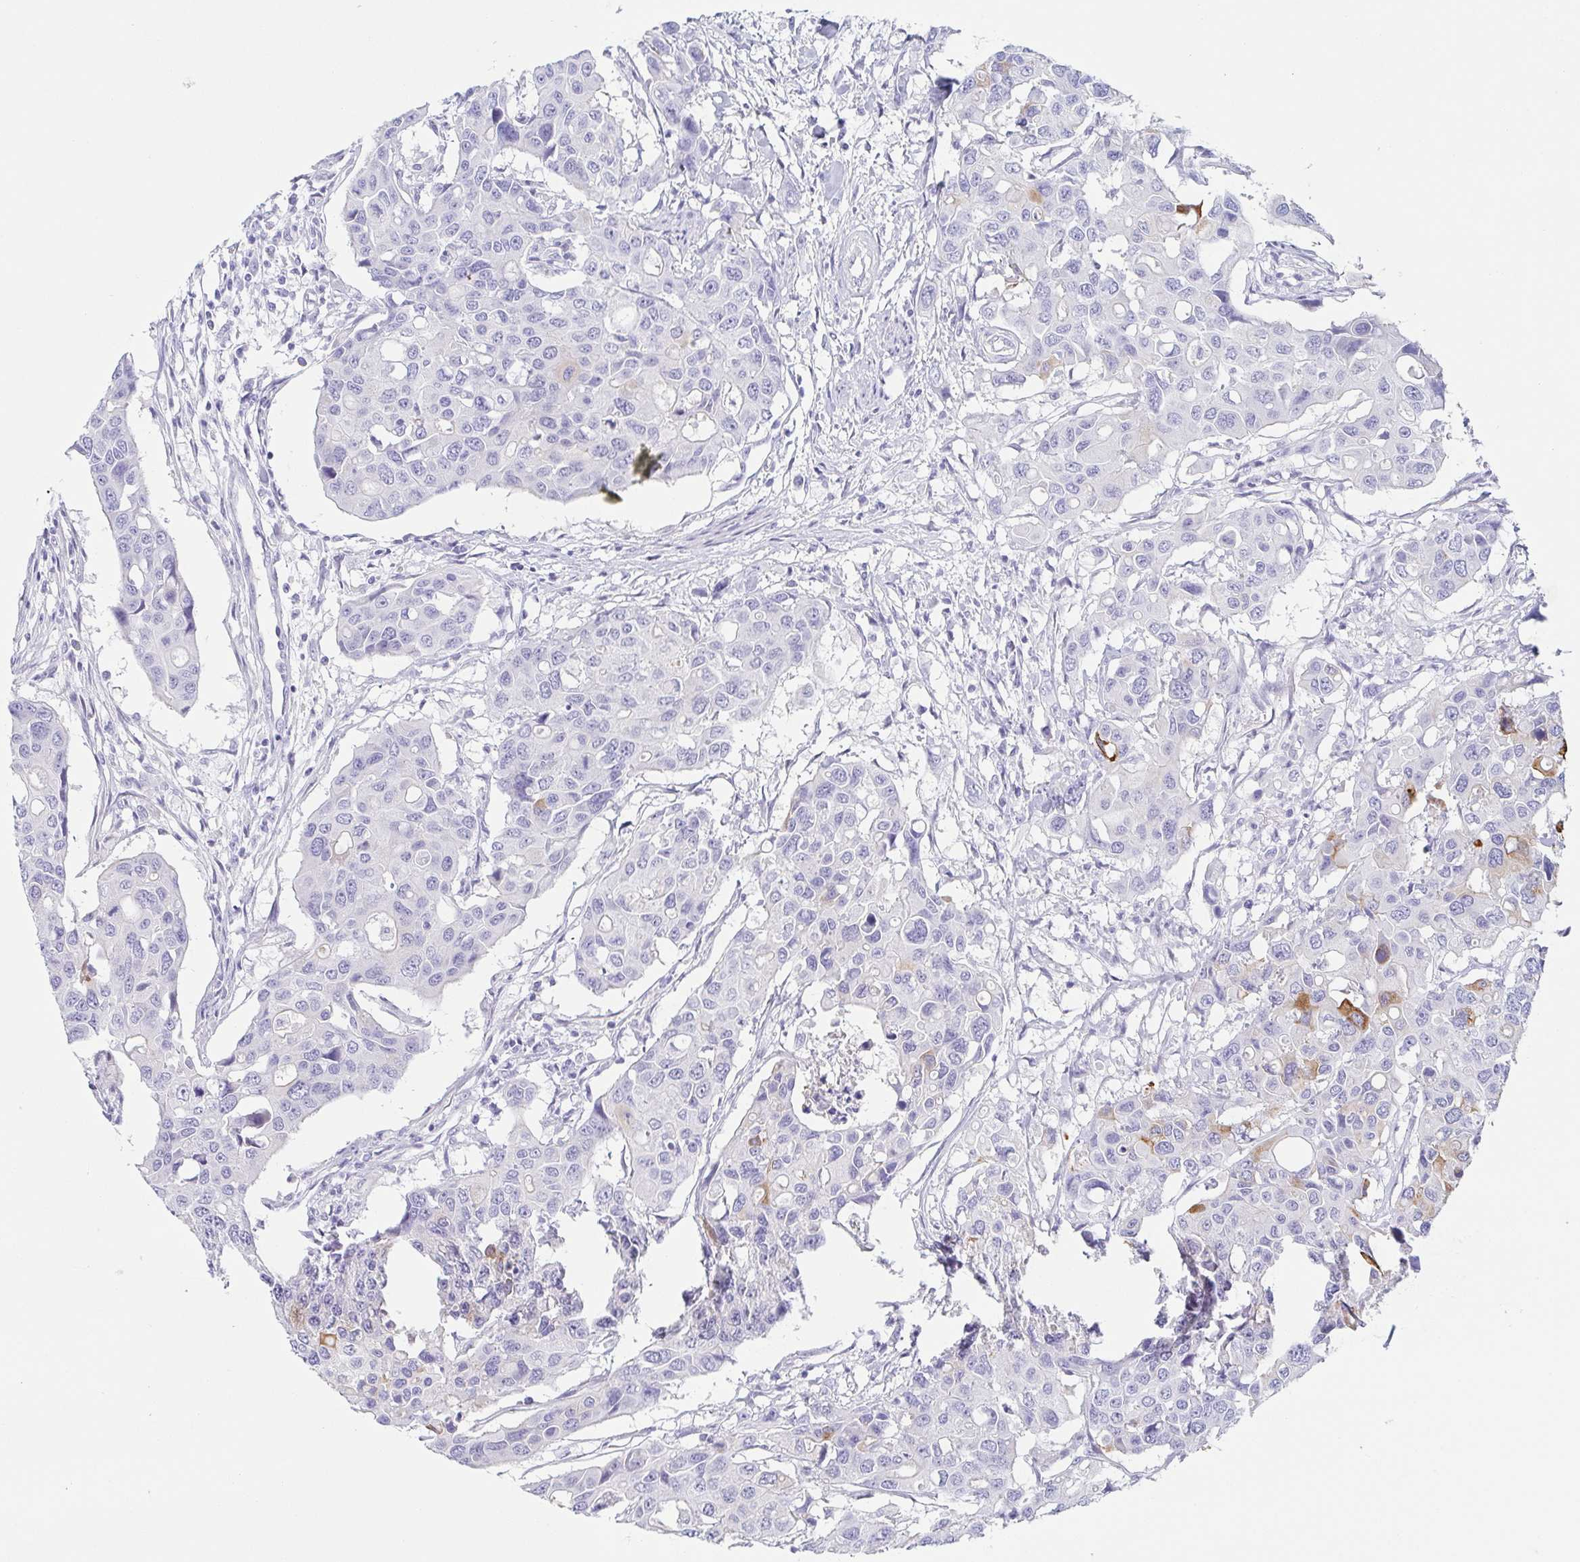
{"staining": {"intensity": "moderate", "quantity": "<25%", "location": "cytoplasmic/membranous"}, "tissue": "colorectal cancer", "cell_type": "Tumor cells", "image_type": "cancer", "snomed": [{"axis": "morphology", "description": "Adenocarcinoma, NOS"}, {"axis": "topography", "description": "Colon"}], "caption": "Immunohistochemical staining of human colorectal cancer demonstrates low levels of moderate cytoplasmic/membranous expression in approximately <25% of tumor cells.", "gene": "PRR4", "patient": {"sex": "male", "age": 77}}